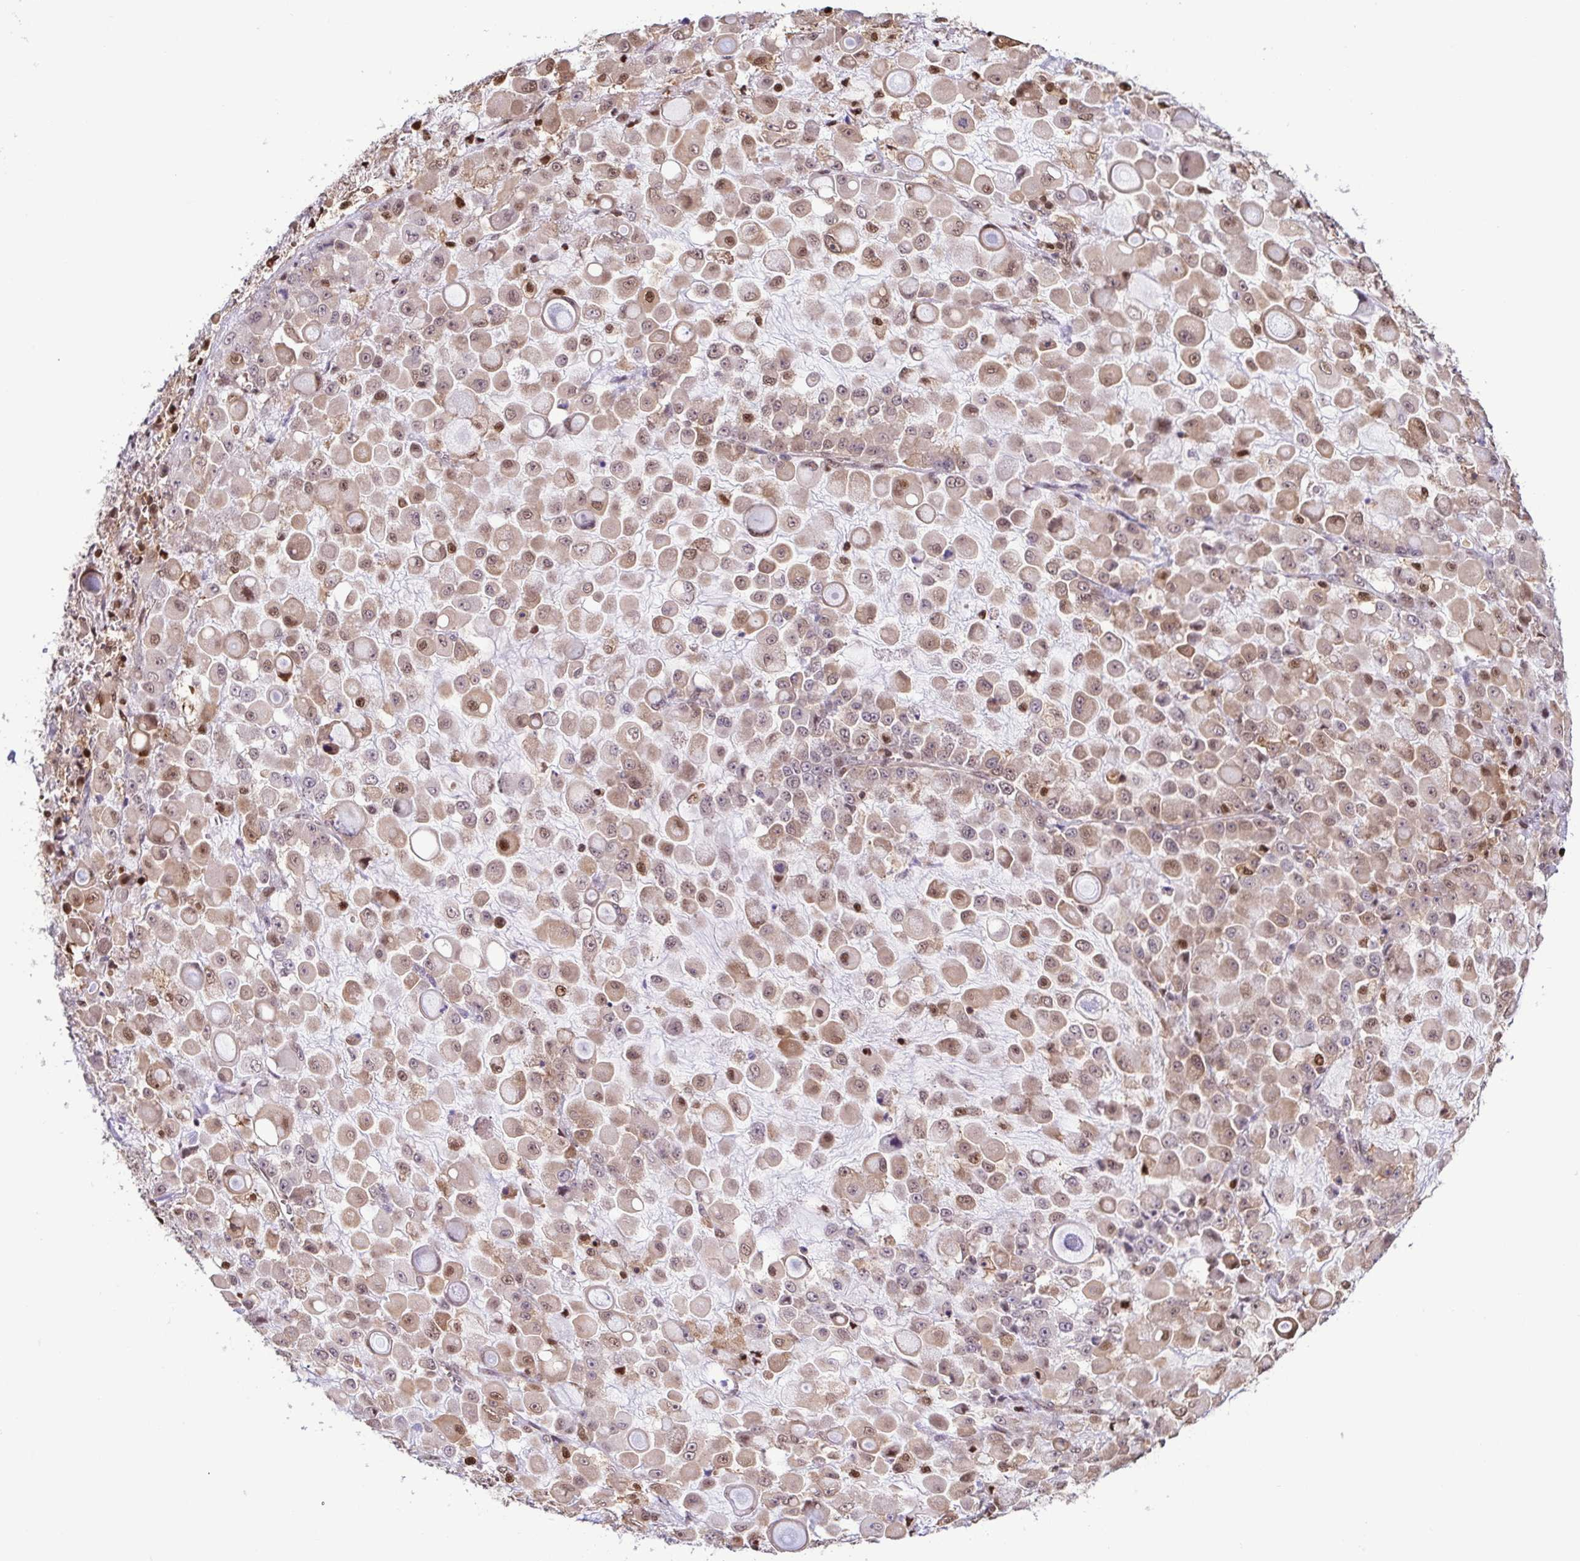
{"staining": {"intensity": "moderate", "quantity": ">75%", "location": "cytoplasmic/membranous,nuclear"}, "tissue": "stomach cancer", "cell_type": "Tumor cells", "image_type": "cancer", "snomed": [{"axis": "morphology", "description": "Adenocarcinoma, NOS"}, {"axis": "topography", "description": "Stomach"}], "caption": "A high-resolution photomicrograph shows immunohistochemistry (IHC) staining of stomach cancer, which shows moderate cytoplasmic/membranous and nuclear positivity in about >75% of tumor cells. (IHC, brightfield microscopy, high magnification).", "gene": "PSMB9", "patient": {"sex": "female", "age": 76}}